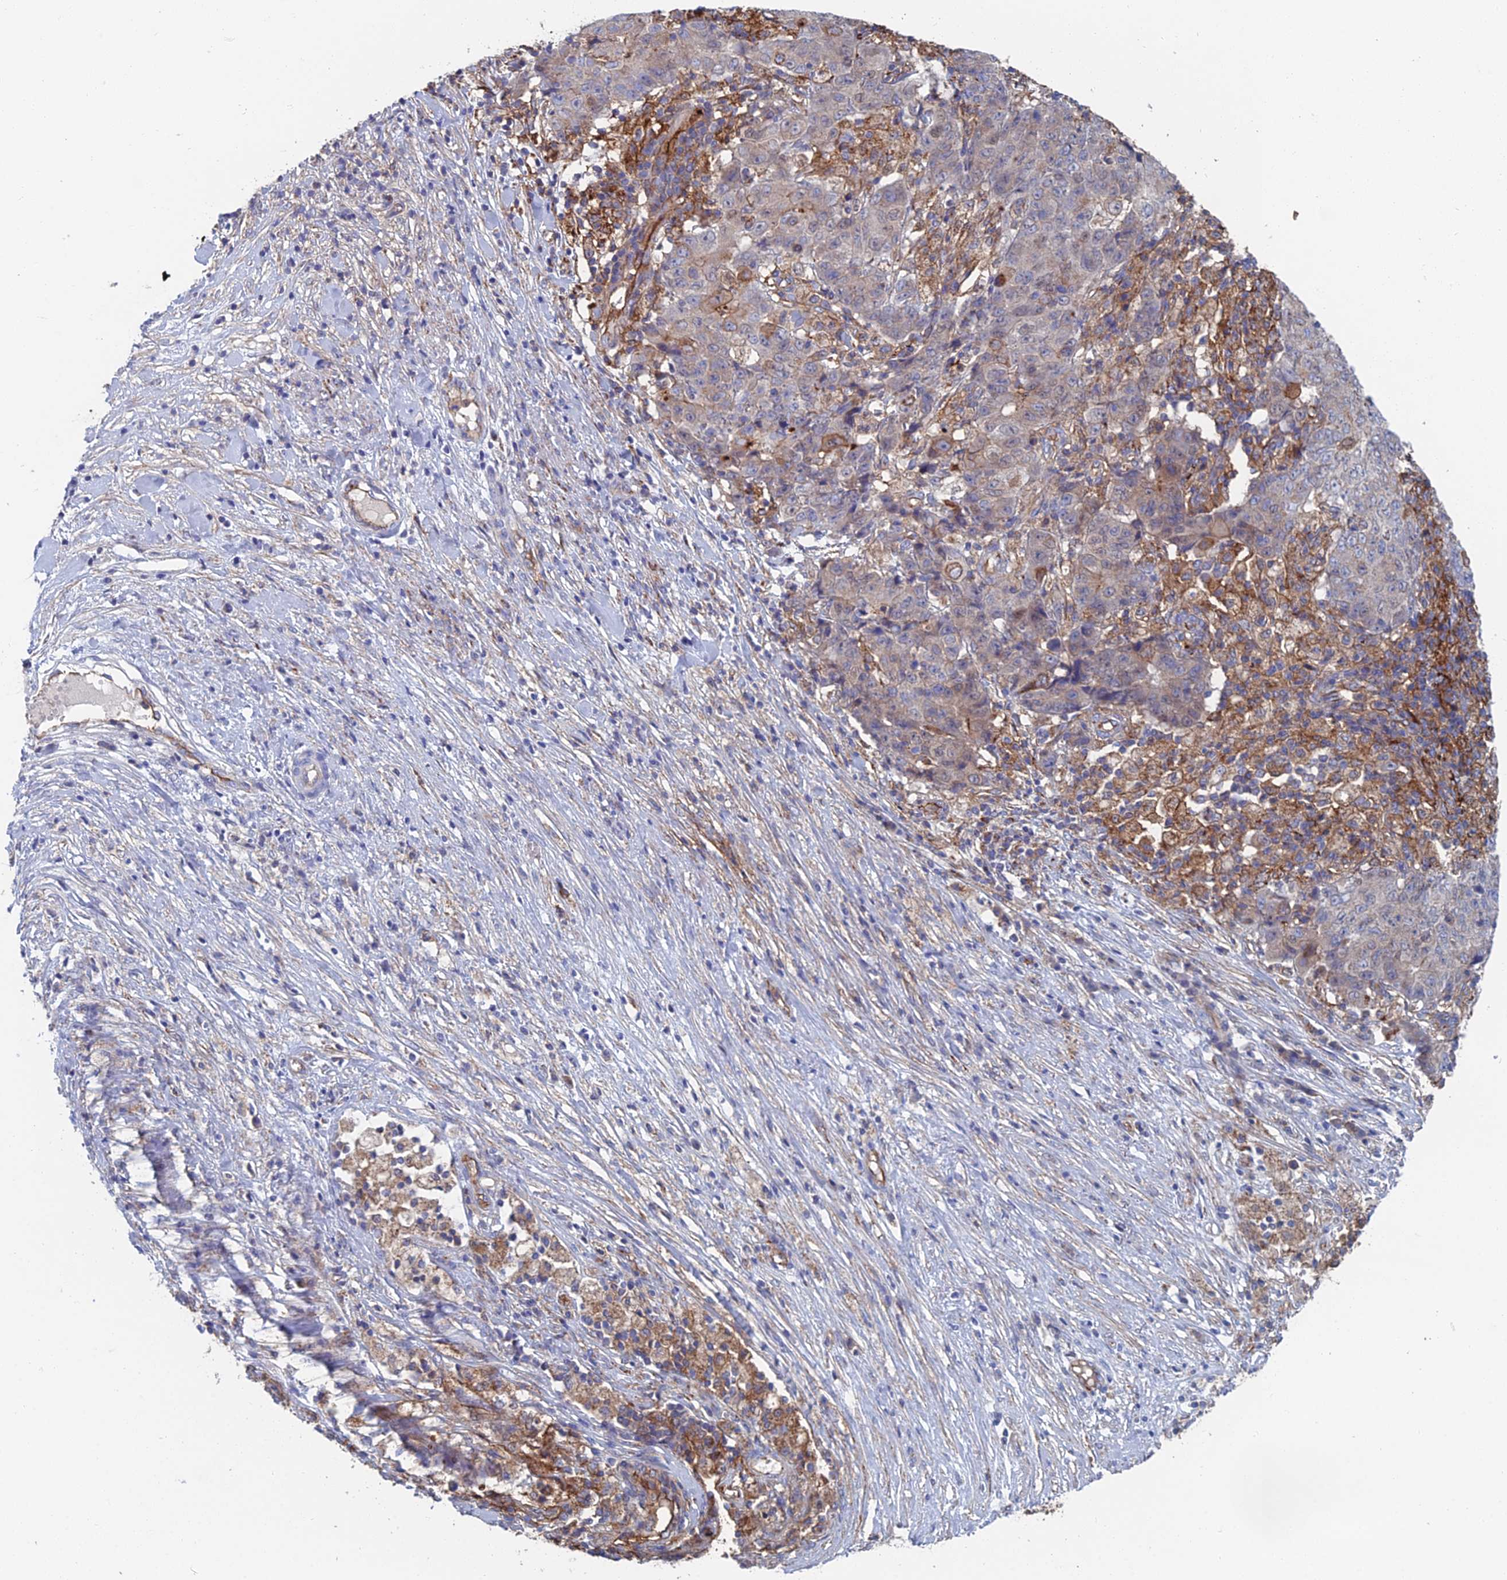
{"staining": {"intensity": "moderate", "quantity": "<25%", "location": "cytoplasmic/membranous"}, "tissue": "ovarian cancer", "cell_type": "Tumor cells", "image_type": "cancer", "snomed": [{"axis": "morphology", "description": "Carcinoma, endometroid"}, {"axis": "topography", "description": "Ovary"}], "caption": "Ovarian cancer (endometroid carcinoma) tissue demonstrates moderate cytoplasmic/membranous expression in about <25% of tumor cells, visualized by immunohistochemistry.", "gene": "SNX11", "patient": {"sex": "female", "age": 42}}